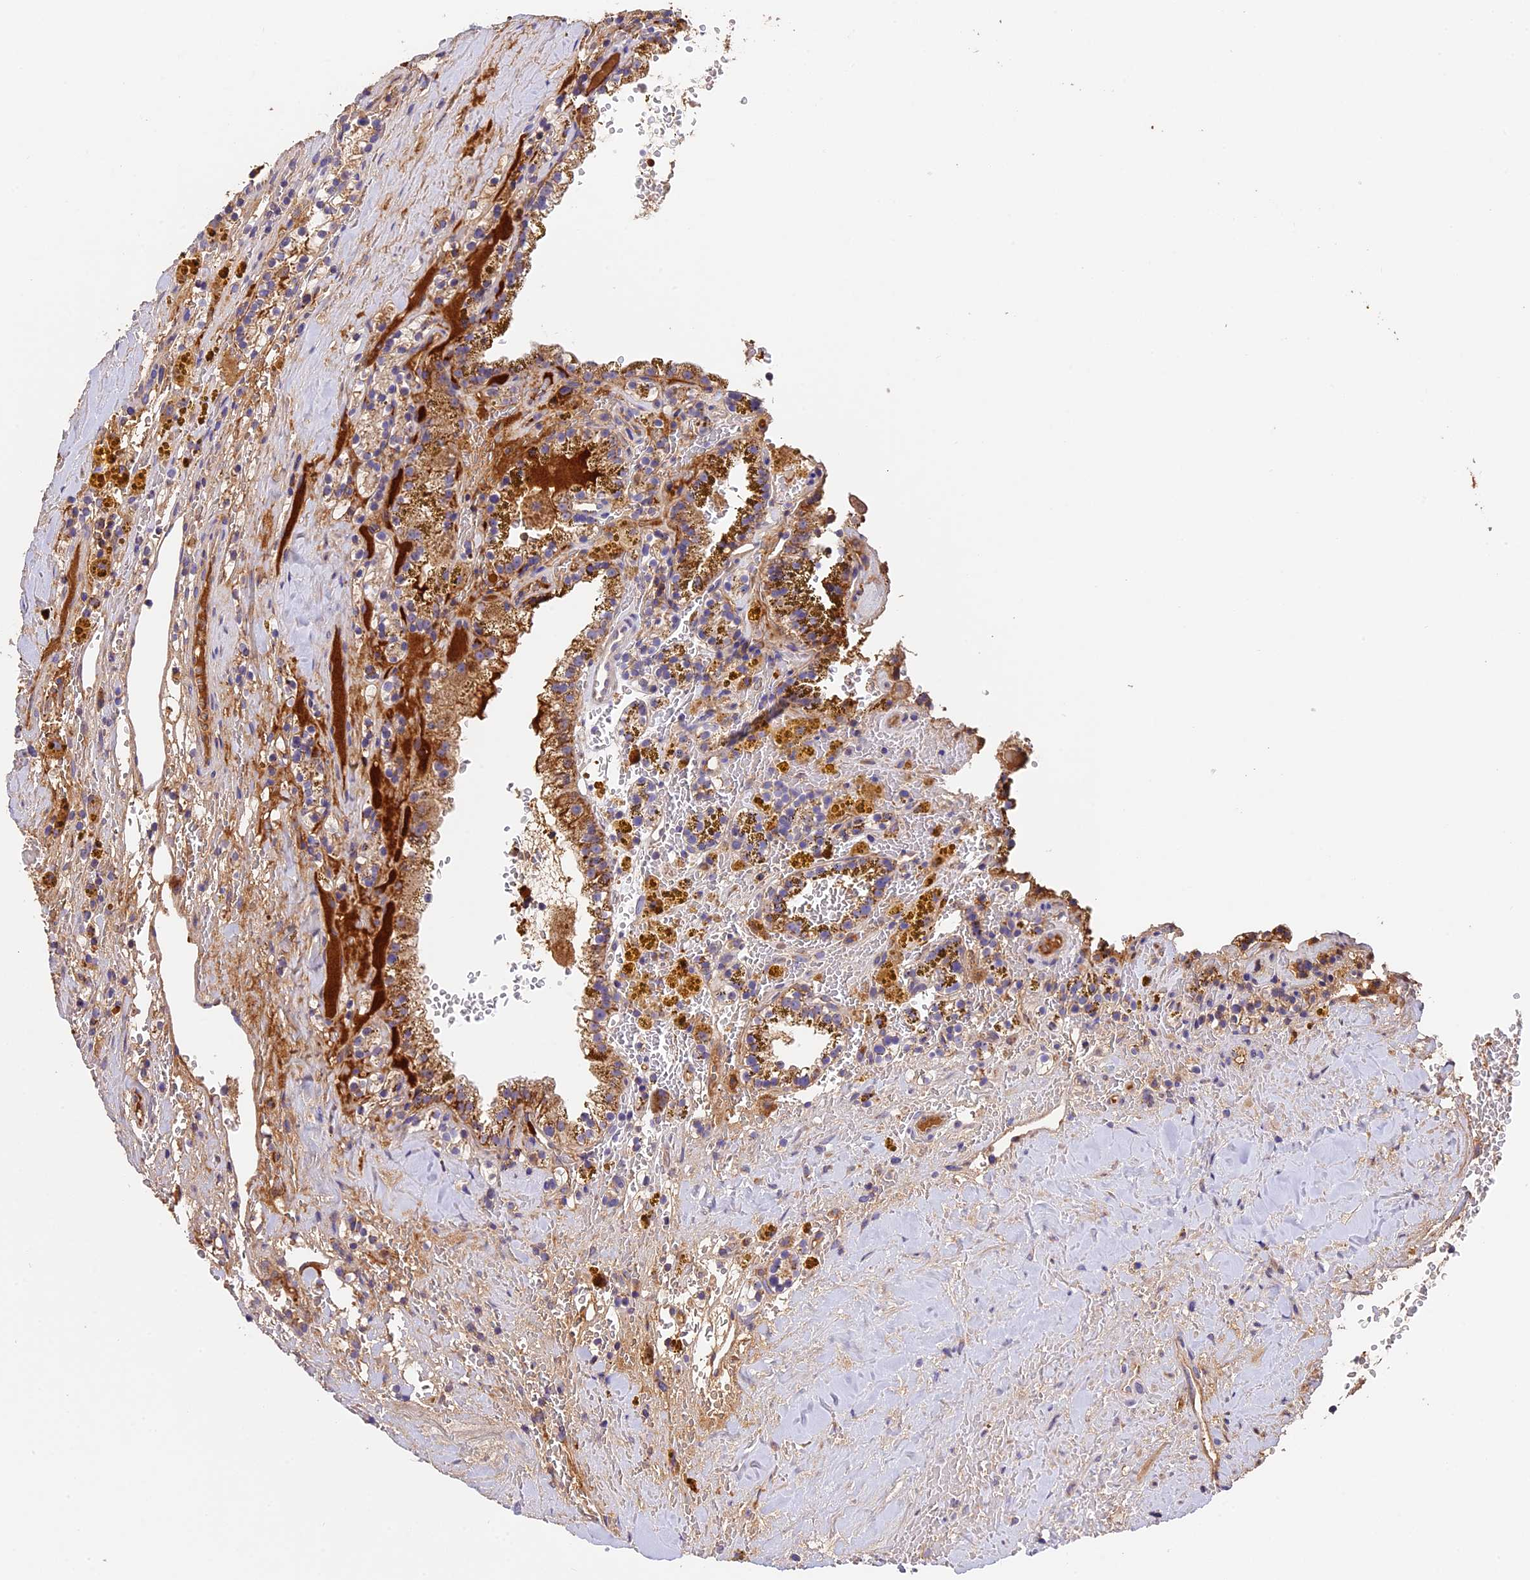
{"staining": {"intensity": "moderate", "quantity": ">75%", "location": "cytoplasmic/membranous"}, "tissue": "renal cancer", "cell_type": "Tumor cells", "image_type": "cancer", "snomed": [{"axis": "morphology", "description": "Adenocarcinoma, NOS"}, {"axis": "topography", "description": "Kidney"}], "caption": "High-magnification brightfield microscopy of adenocarcinoma (renal) stained with DAB (brown) and counterstained with hematoxylin (blue). tumor cells exhibit moderate cytoplasmic/membranous staining is appreciated in about>75% of cells.", "gene": "OCEL1", "patient": {"sex": "female", "age": 56}}